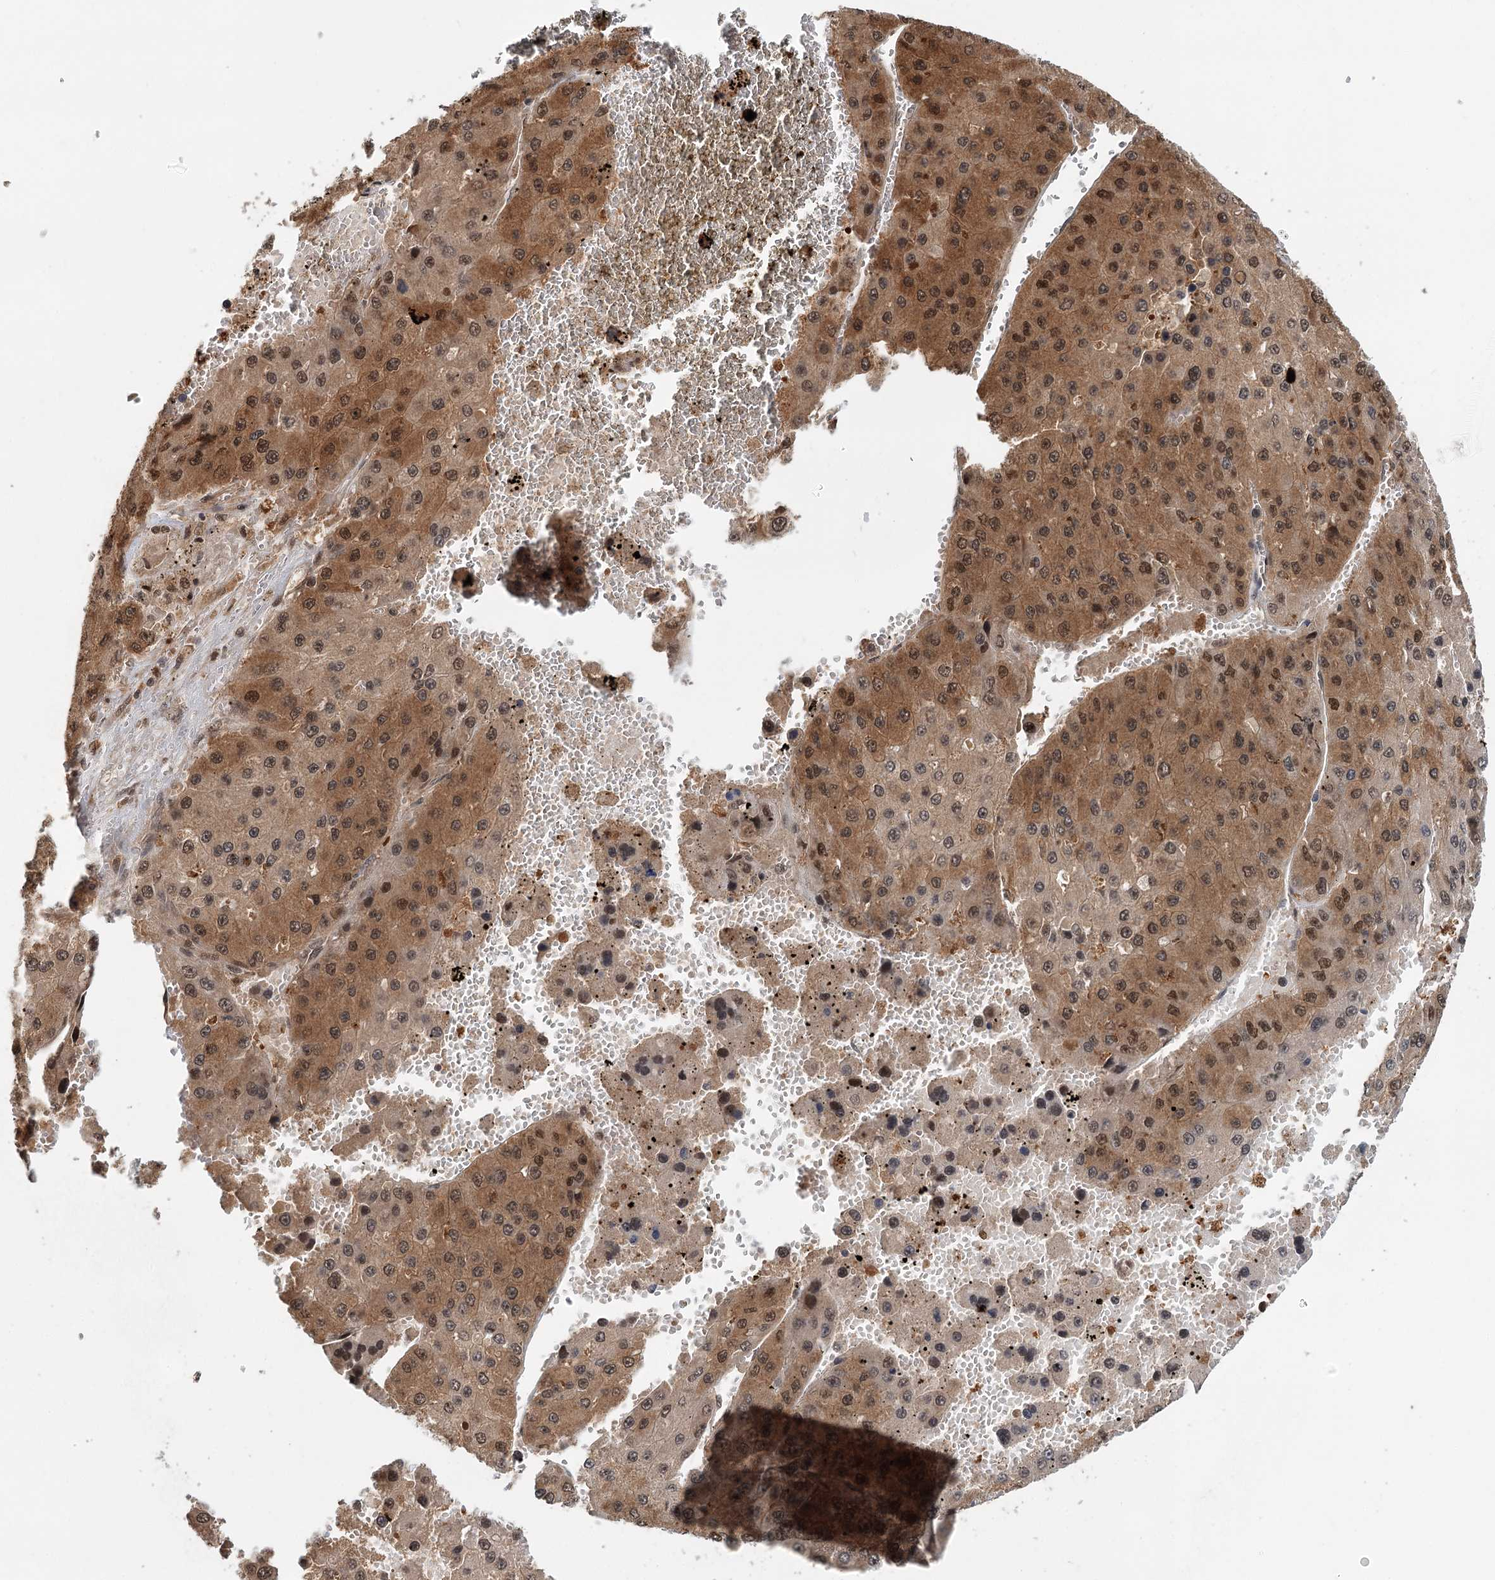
{"staining": {"intensity": "moderate", "quantity": ">75%", "location": "cytoplasmic/membranous,nuclear"}, "tissue": "liver cancer", "cell_type": "Tumor cells", "image_type": "cancer", "snomed": [{"axis": "morphology", "description": "Carcinoma, Hepatocellular, NOS"}, {"axis": "topography", "description": "Liver"}], "caption": "DAB immunohistochemical staining of human liver cancer demonstrates moderate cytoplasmic/membranous and nuclear protein positivity in about >75% of tumor cells.", "gene": "N6AMT1", "patient": {"sex": "female", "age": 73}}